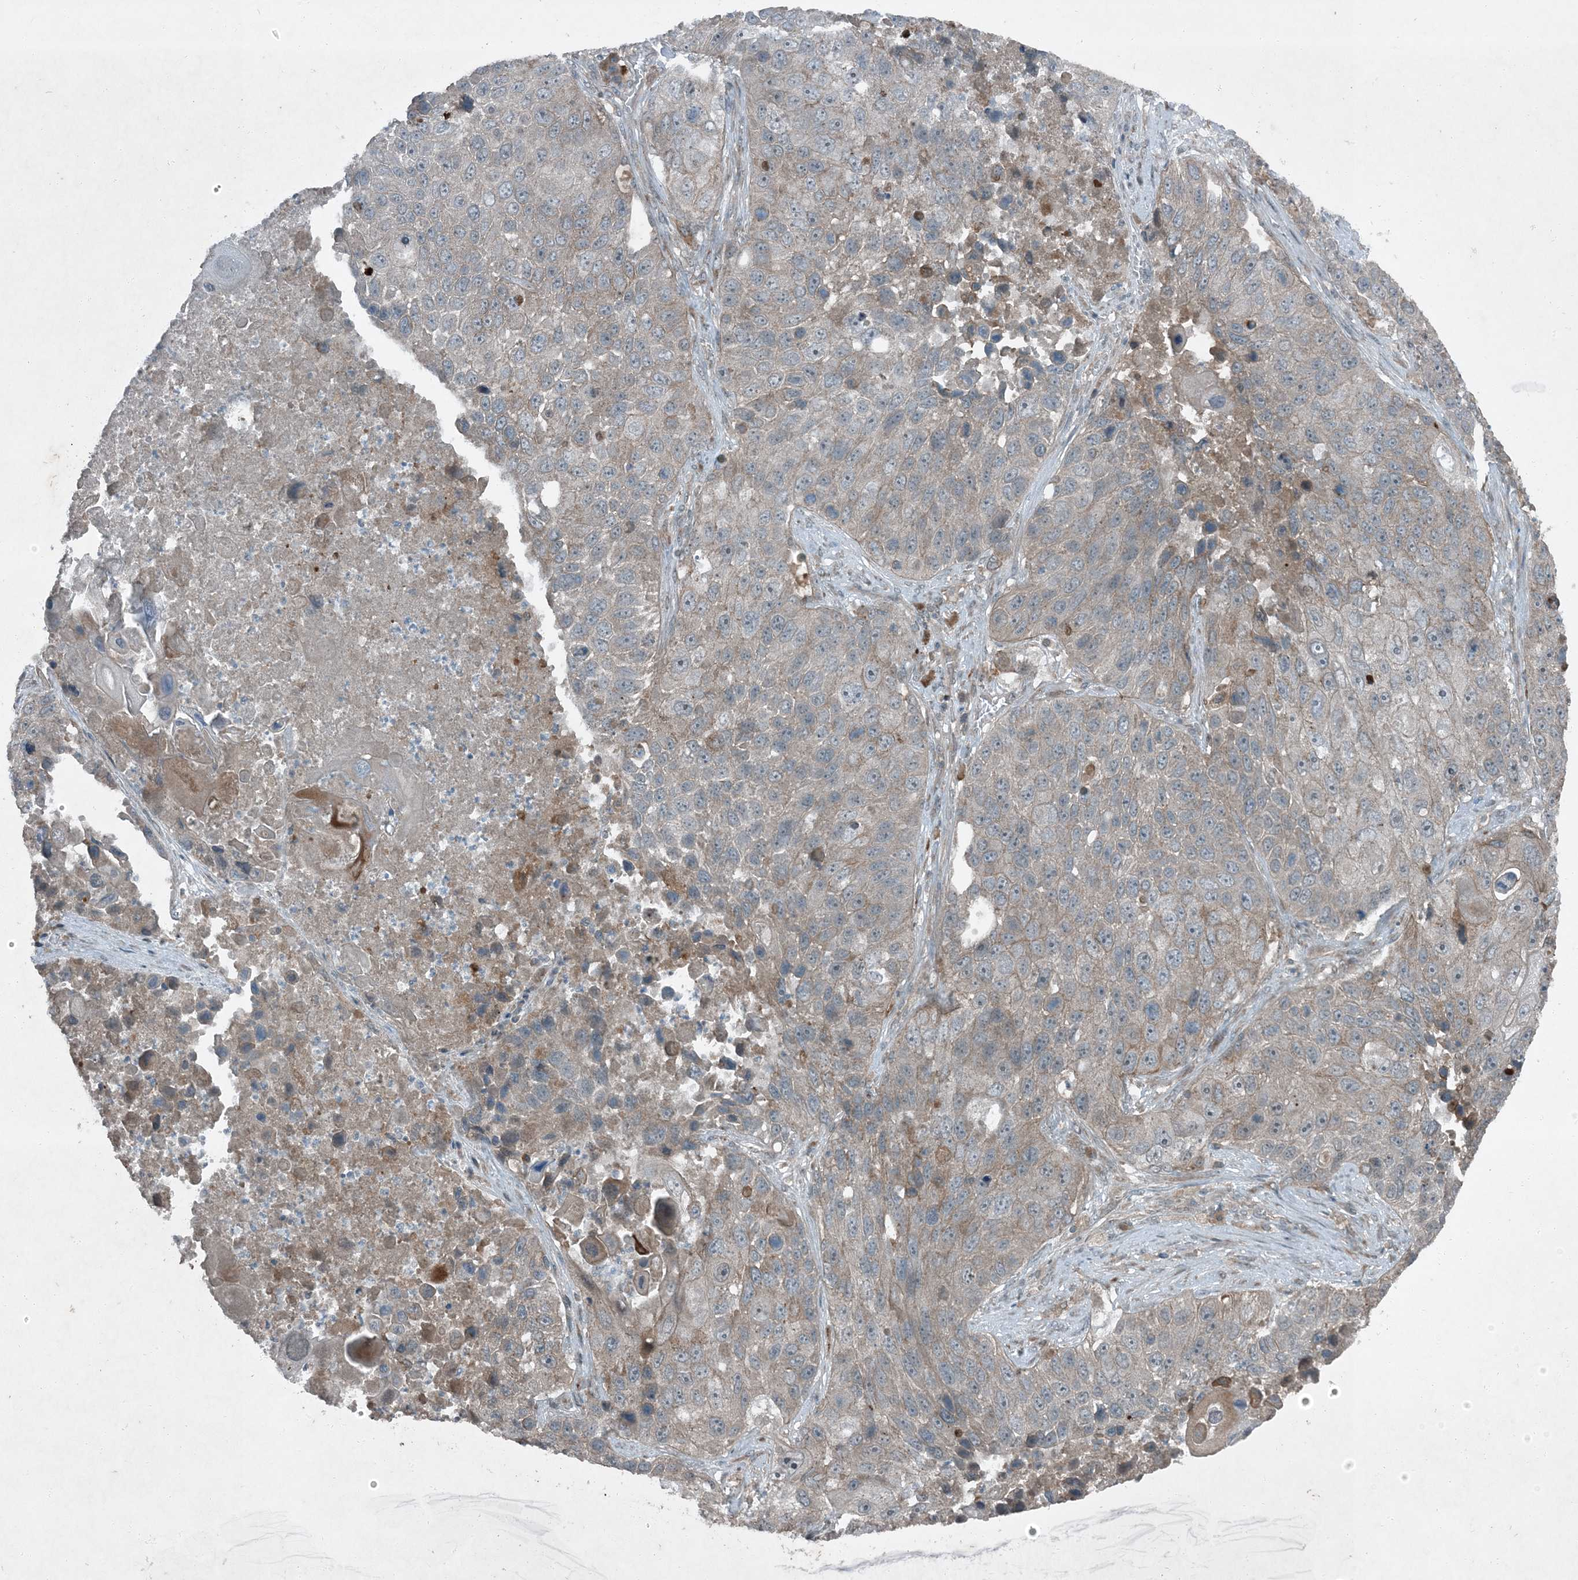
{"staining": {"intensity": "weak", "quantity": "<25%", "location": "cytoplasmic/membranous"}, "tissue": "lung cancer", "cell_type": "Tumor cells", "image_type": "cancer", "snomed": [{"axis": "morphology", "description": "Squamous cell carcinoma, NOS"}, {"axis": "topography", "description": "Lung"}], "caption": "DAB (3,3'-diaminobenzidine) immunohistochemical staining of squamous cell carcinoma (lung) displays no significant positivity in tumor cells.", "gene": "MDN1", "patient": {"sex": "male", "age": 61}}